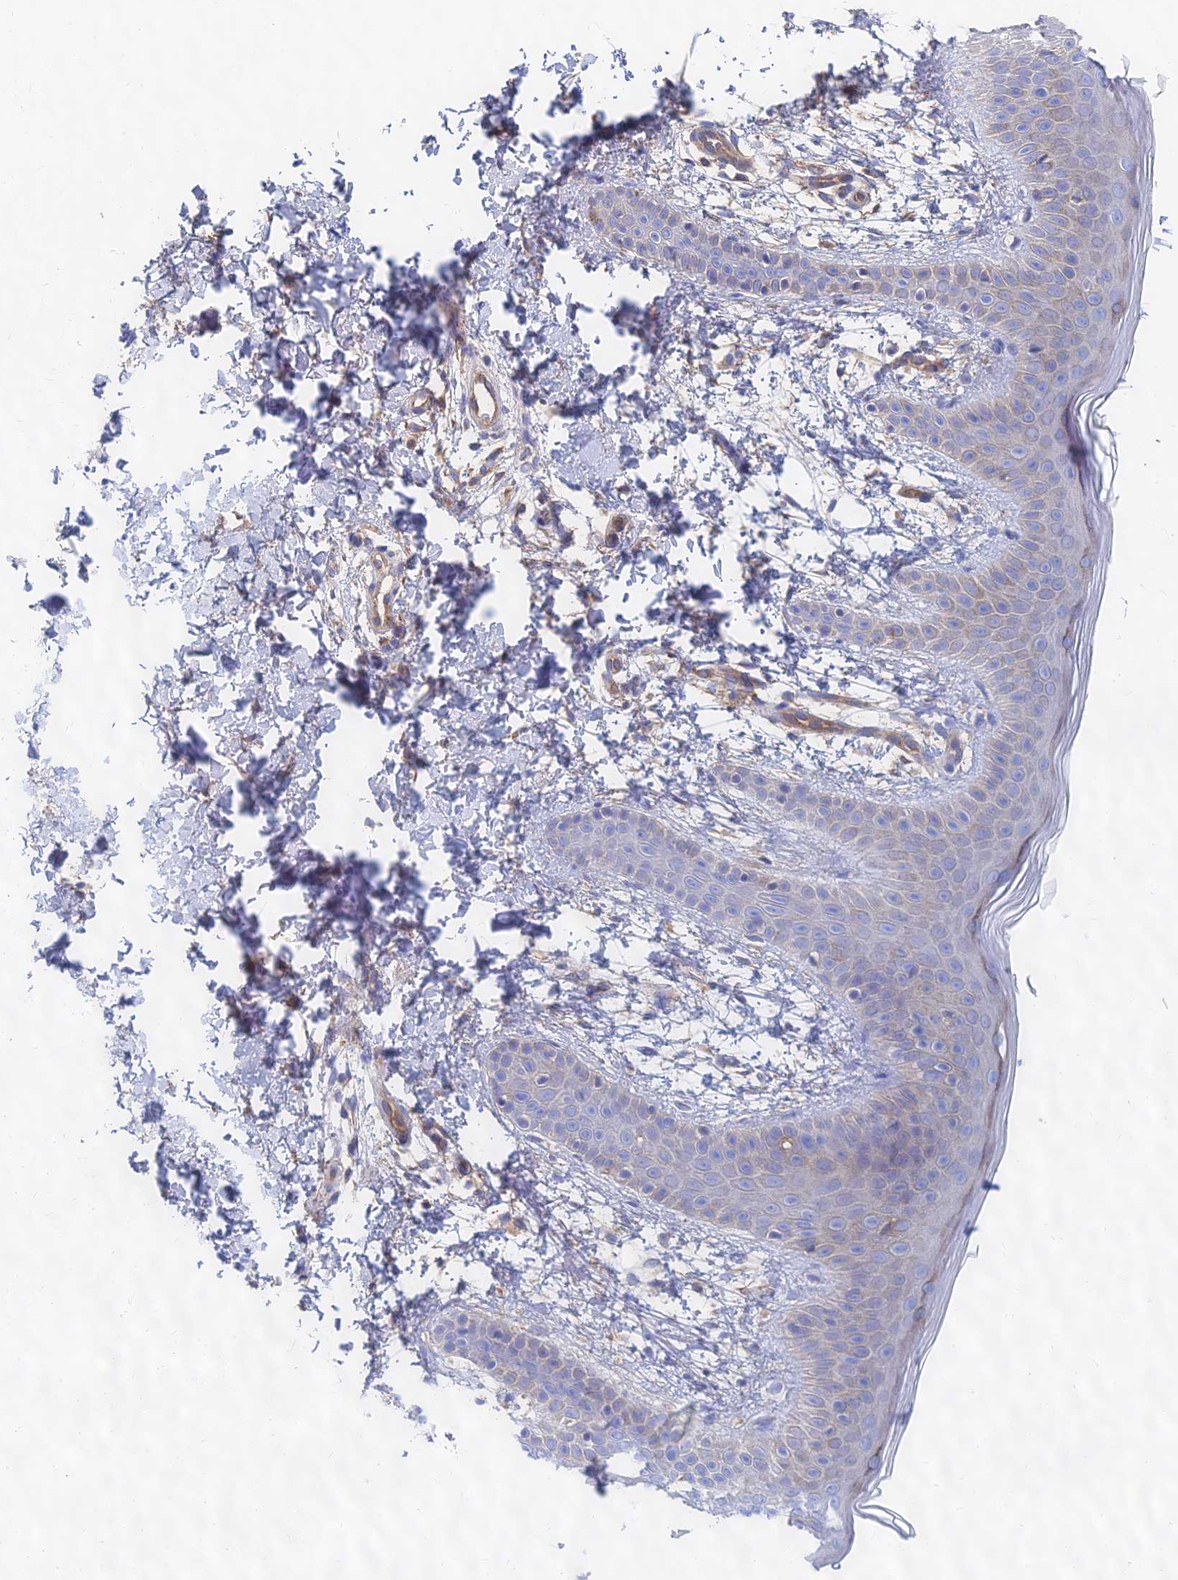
{"staining": {"intensity": "weak", "quantity": "25%-75%", "location": "cytoplasmic/membranous"}, "tissue": "skin", "cell_type": "Fibroblasts", "image_type": "normal", "snomed": [{"axis": "morphology", "description": "Normal tissue, NOS"}, {"axis": "topography", "description": "Skin"}], "caption": "This is a micrograph of IHC staining of unremarkable skin, which shows weak staining in the cytoplasmic/membranous of fibroblasts.", "gene": "FFAR3", "patient": {"sex": "male", "age": 36}}